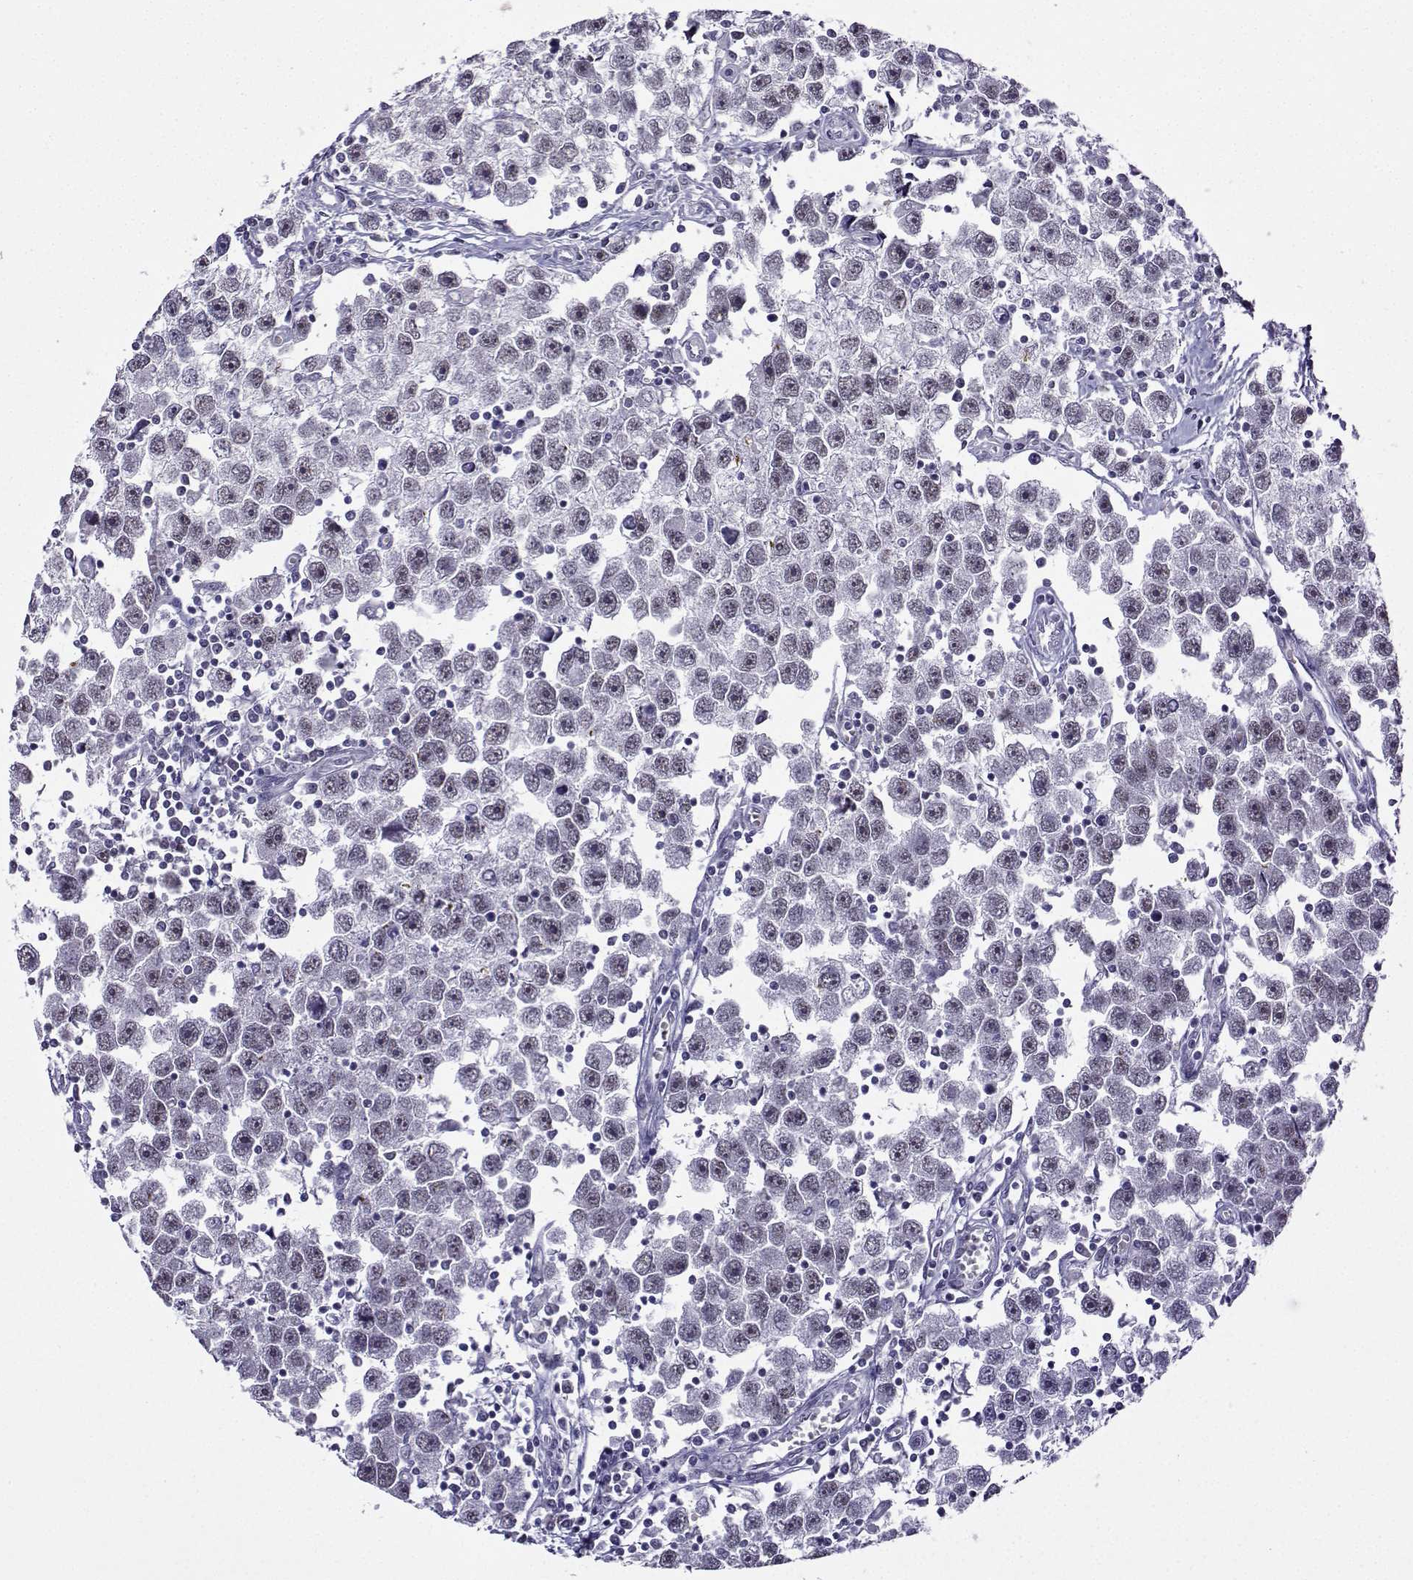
{"staining": {"intensity": "negative", "quantity": "none", "location": "none"}, "tissue": "testis cancer", "cell_type": "Tumor cells", "image_type": "cancer", "snomed": [{"axis": "morphology", "description": "Seminoma, NOS"}, {"axis": "topography", "description": "Testis"}], "caption": "This is a micrograph of IHC staining of testis seminoma, which shows no positivity in tumor cells.", "gene": "LRFN2", "patient": {"sex": "male", "age": 30}}